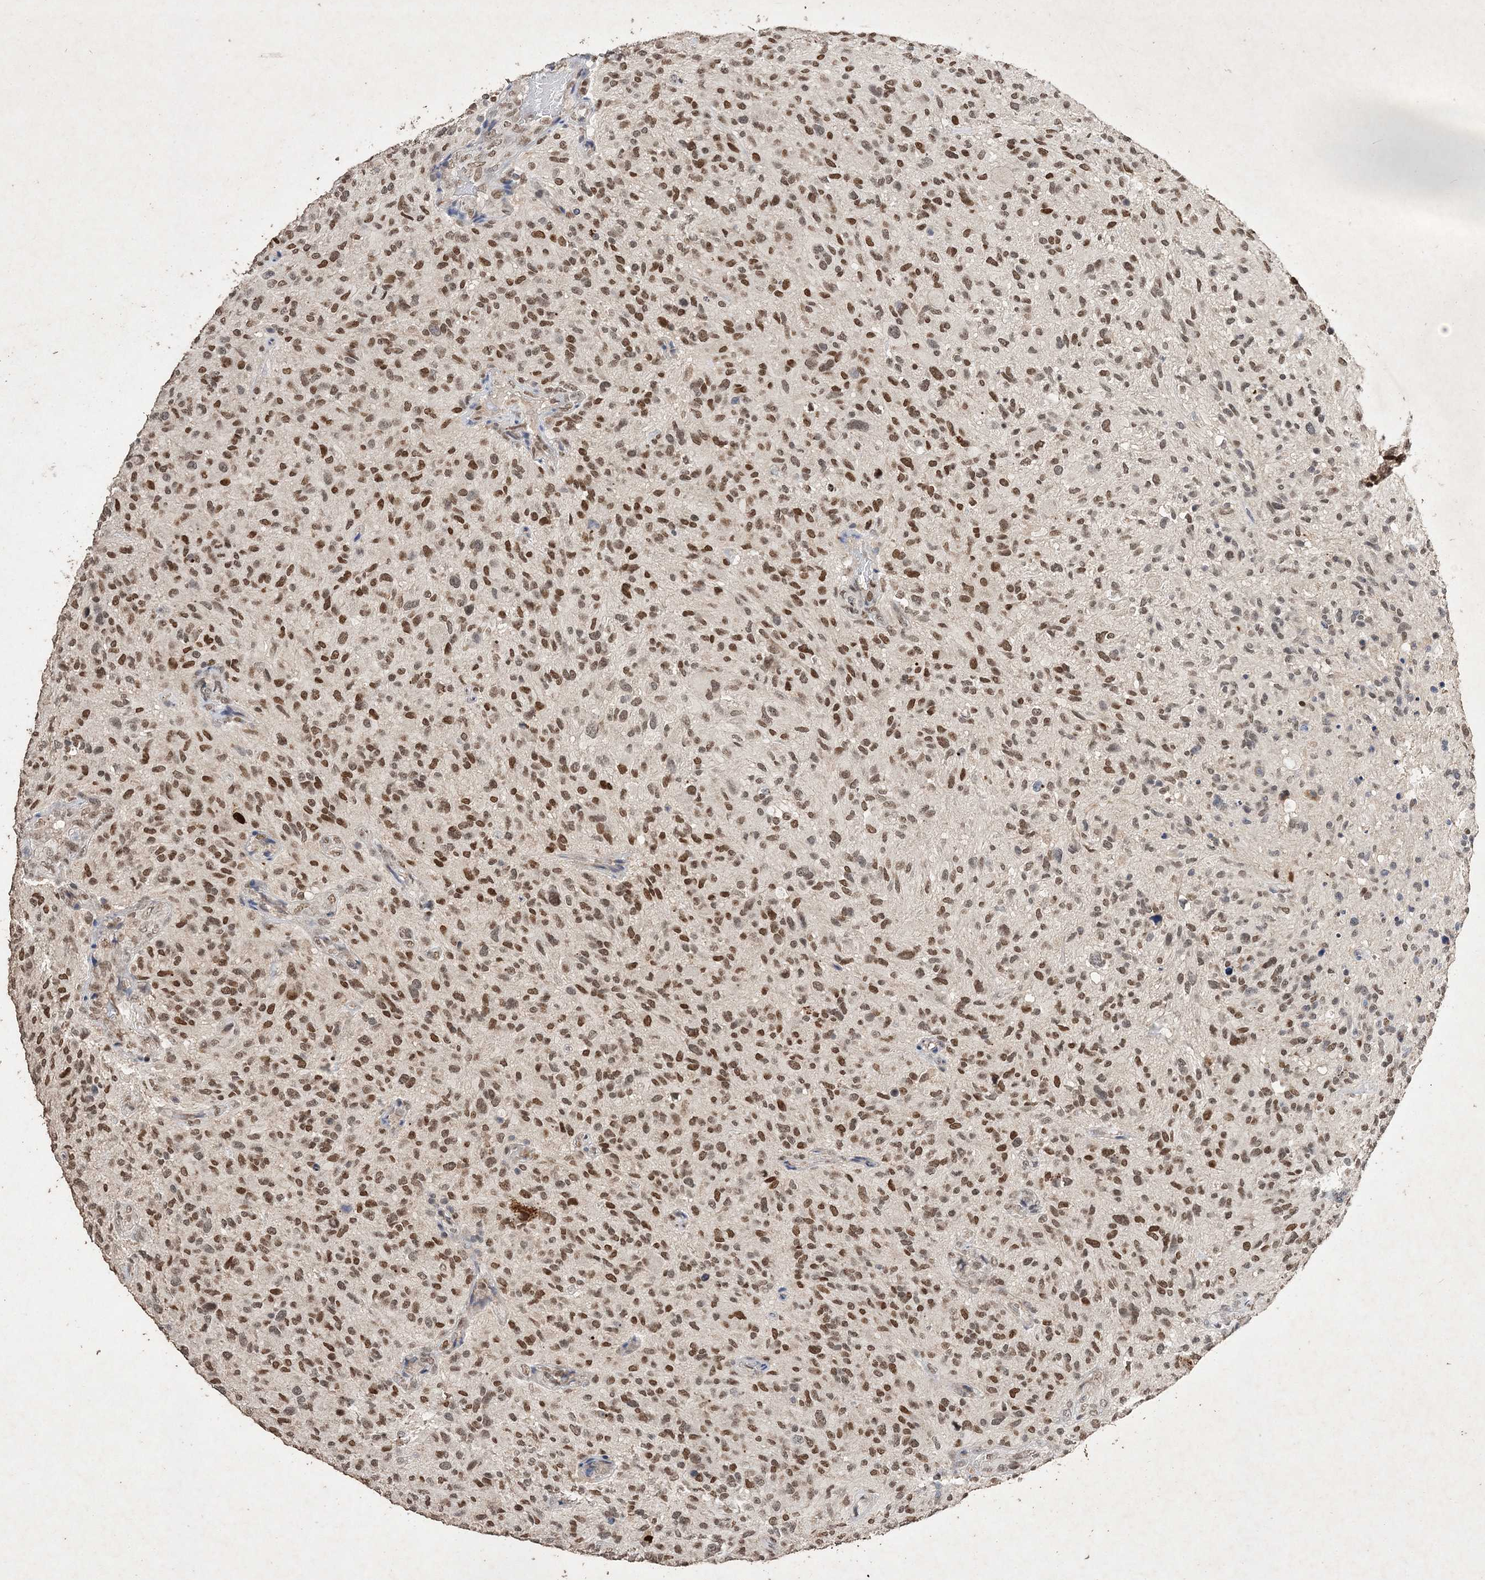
{"staining": {"intensity": "moderate", "quantity": ">75%", "location": "nuclear"}, "tissue": "glioma", "cell_type": "Tumor cells", "image_type": "cancer", "snomed": [{"axis": "morphology", "description": "Glioma, malignant, High grade"}, {"axis": "topography", "description": "Brain"}], "caption": "Glioma stained with a brown dye shows moderate nuclear positive expression in approximately >75% of tumor cells.", "gene": "C3orf38", "patient": {"sex": "male", "age": 47}}